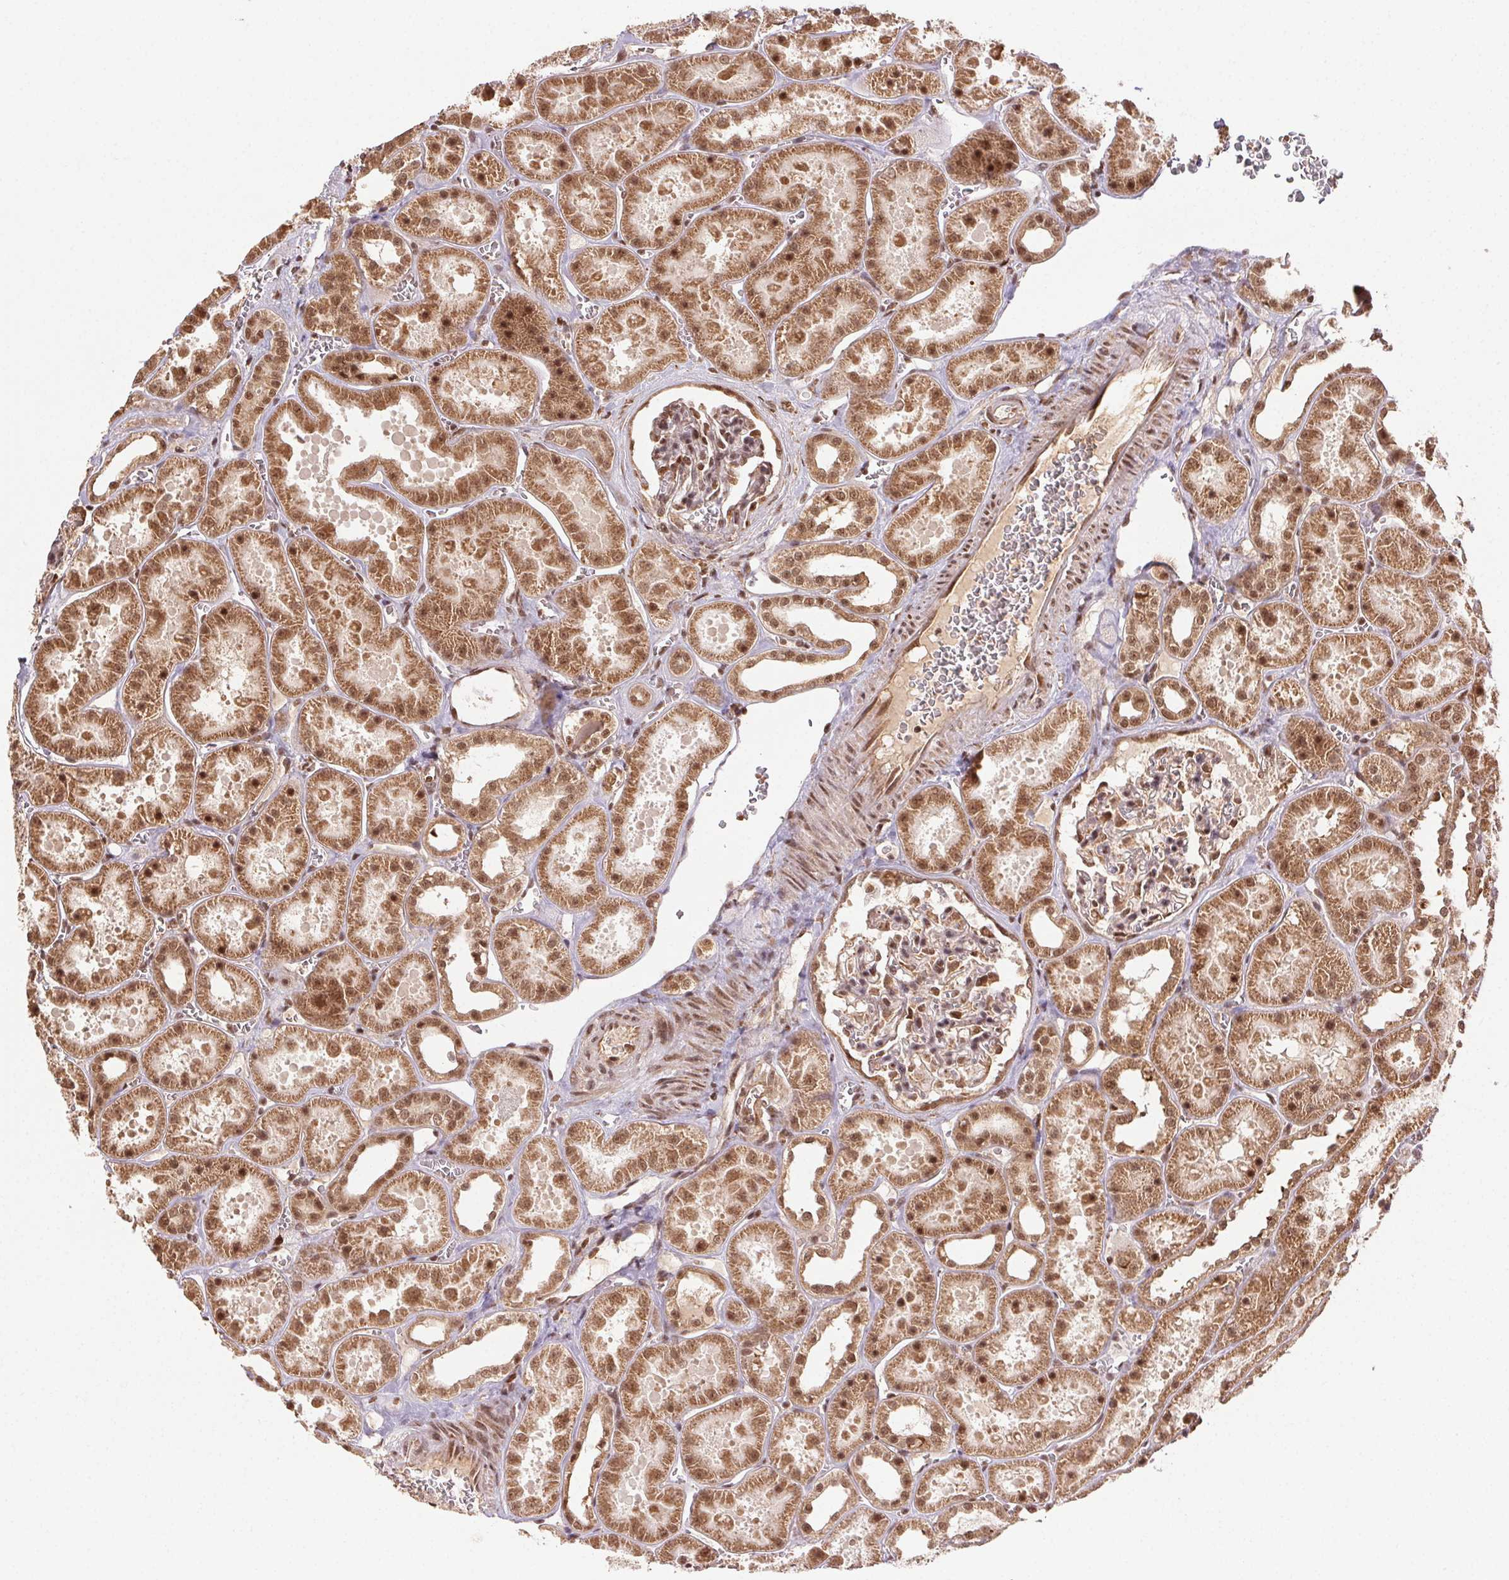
{"staining": {"intensity": "moderate", "quantity": ">75%", "location": "nuclear"}, "tissue": "kidney", "cell_type": "Cells in glomeruli", "image_type": "normal", "snomed": [{"axis": "morphology", "description": "Normal tissue, NOS"}, {"axis": "topography", "description": "Kidney"}], "caption": "Protein analysis of normal kidney reveals moderate nuclear staining in approximately >75% of cells in glomeruli. (IHC, brightfield microscopy, high magnification).", "gene": "TREML4", "patient": {"sex": "female", "age": 41}}